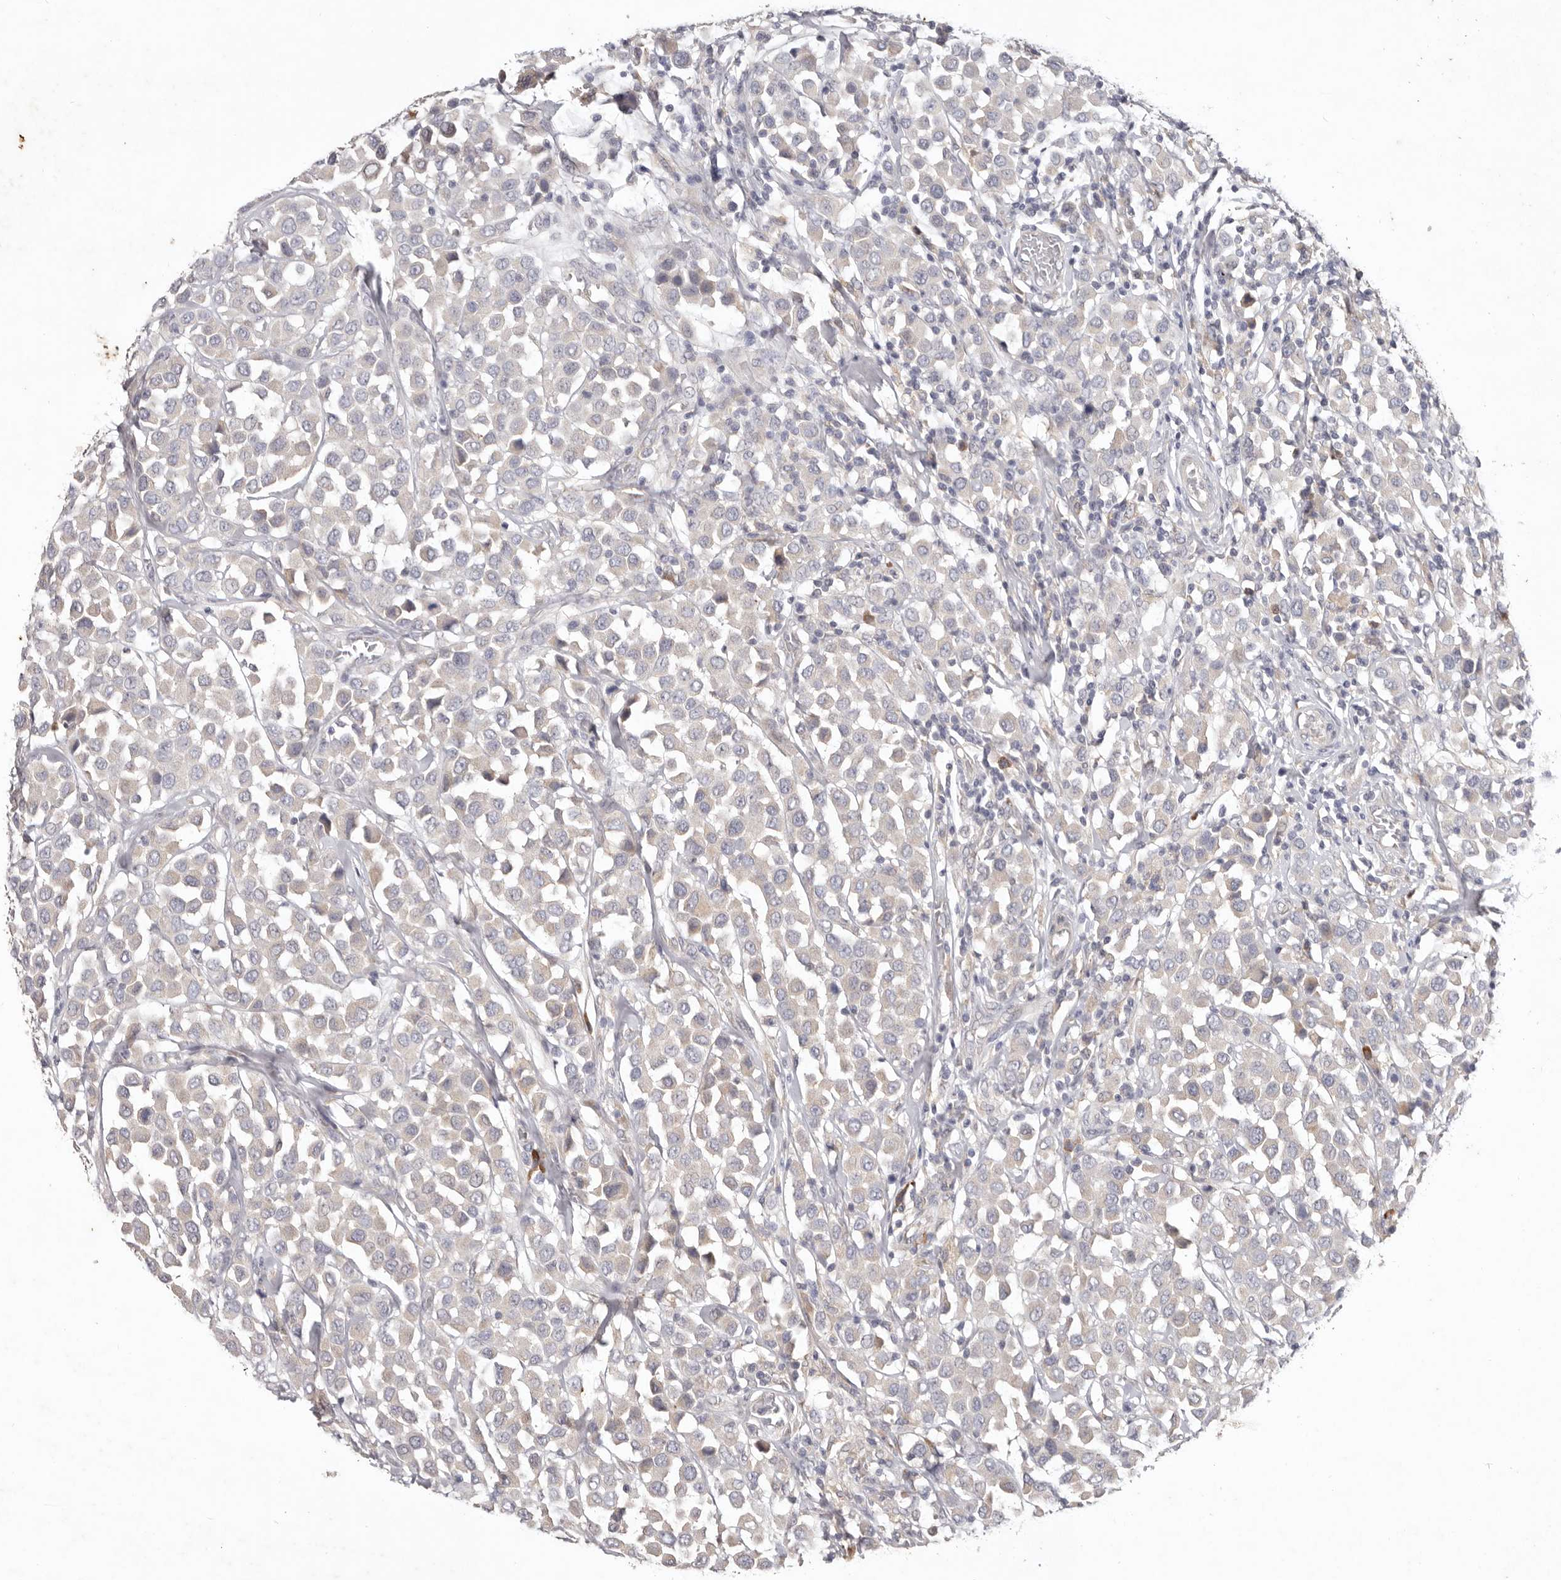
{"staining": {"intensity": "negative", "quantity": "none", "location": "none"}, "tissue": "breast cancer", "cell_type": "Tumor cells", "image_type": "cancer", "snomed": [{"axis": "morphology", "description": "Duct carcinoma"}, {"axis": "topography", "description": "Breast"}], "caption": "Tumor cells are negative for protein expression in human infiltrating ductal carcinoma (breast). The staining is performed using DAB (3,3'-diaminobenzidine) brown chromogen with nuclei counter-stained in using hematoxylin.", "gene": "WDR77", "patient": {"sex": "female", "age": 61}}